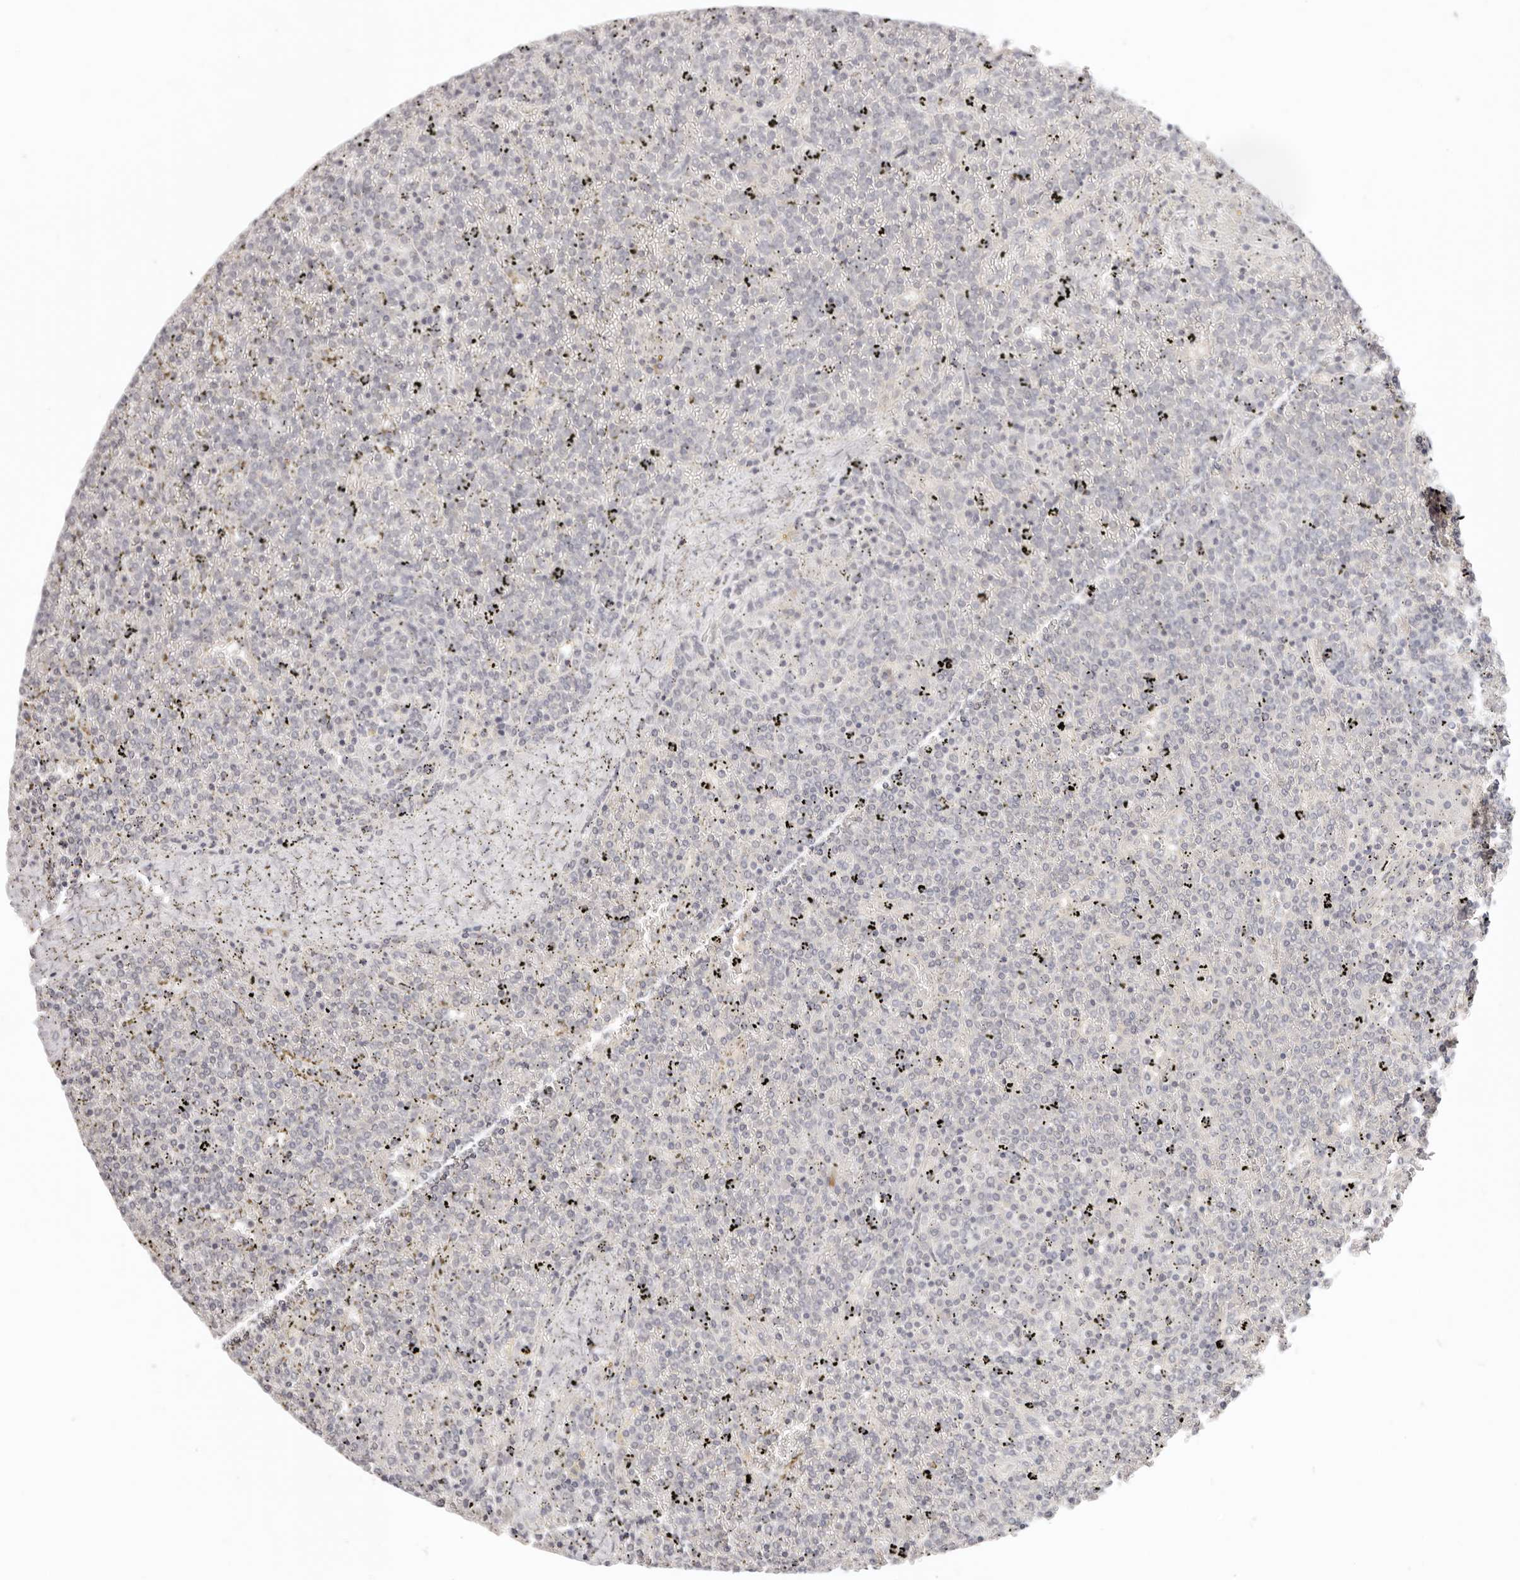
{"staining": {"intensity": "negative", "quantity": "none", "location": "none"}, "tissue": "lymphoma", "cell_type": "Tumor cells", "image_type": "cancer", "snomed": [{"axis": "morphology", "description": "Malignant lymphoma, non-Hodgkin's type, Low grade"}, {"axis": "topography", "description": "Spleen"}], "caption": "Tumor cells show no significant protein positivity in lymphoma.", "gene": "GGPS1", "patient": {"sex": "female", "age": 19}}